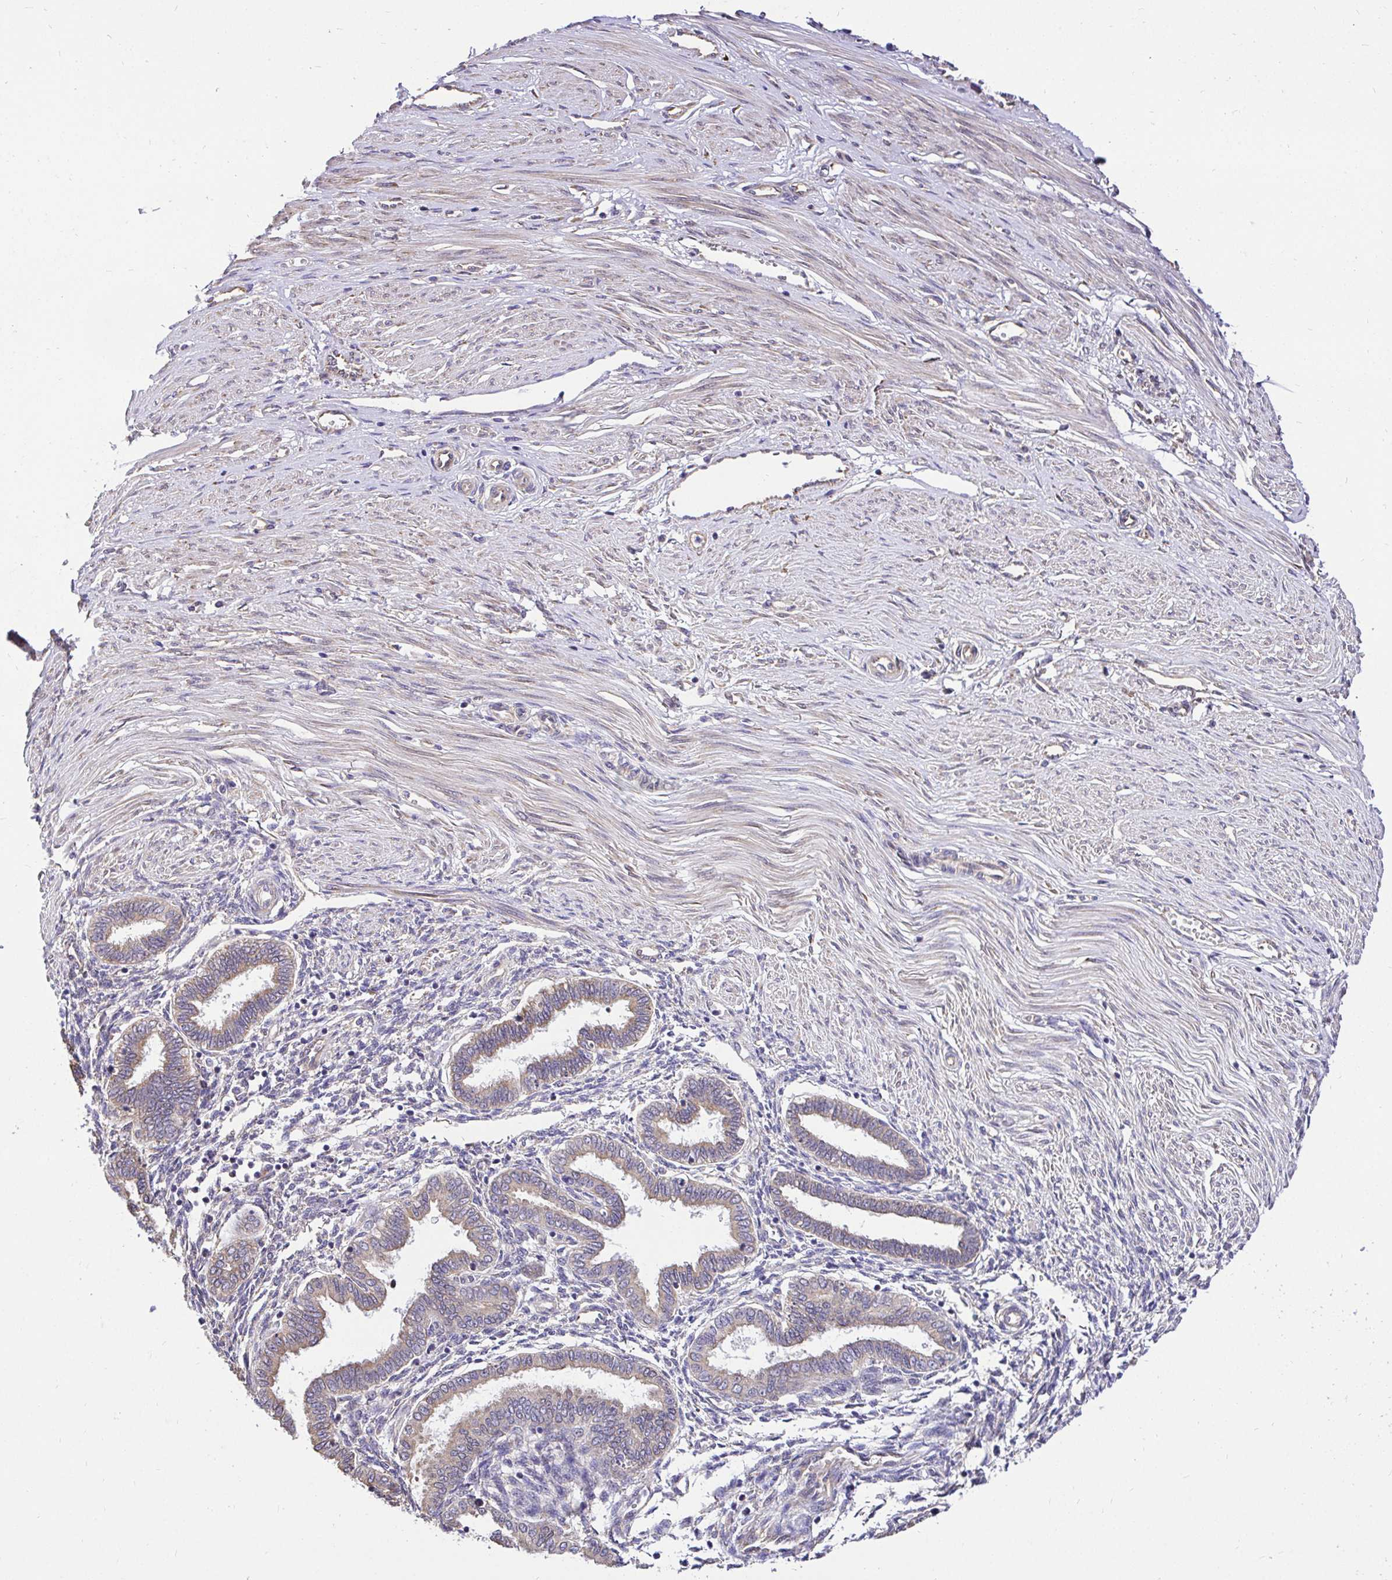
{"staining": {"intensity": "weak", "quantity": "<25%", "location": "cytoplasmic/membranous"}, "tissue": "endometrium", "cell_type": "Cells in endometrial stroma", "image_type": "normal", "snomed": [{"axis": "morphology", "description": "Normal tissue, NOS"}, {"axis": "topography", "description": "Endometrium"}], "caption": "An IHC image of benign endometrium is shown. There is no staining in cells in endometrial stroma of endometrium. Nuclei are stained in blue.", "gene": "CCDC122", "patient": {"sex": "female", "age": 33}}